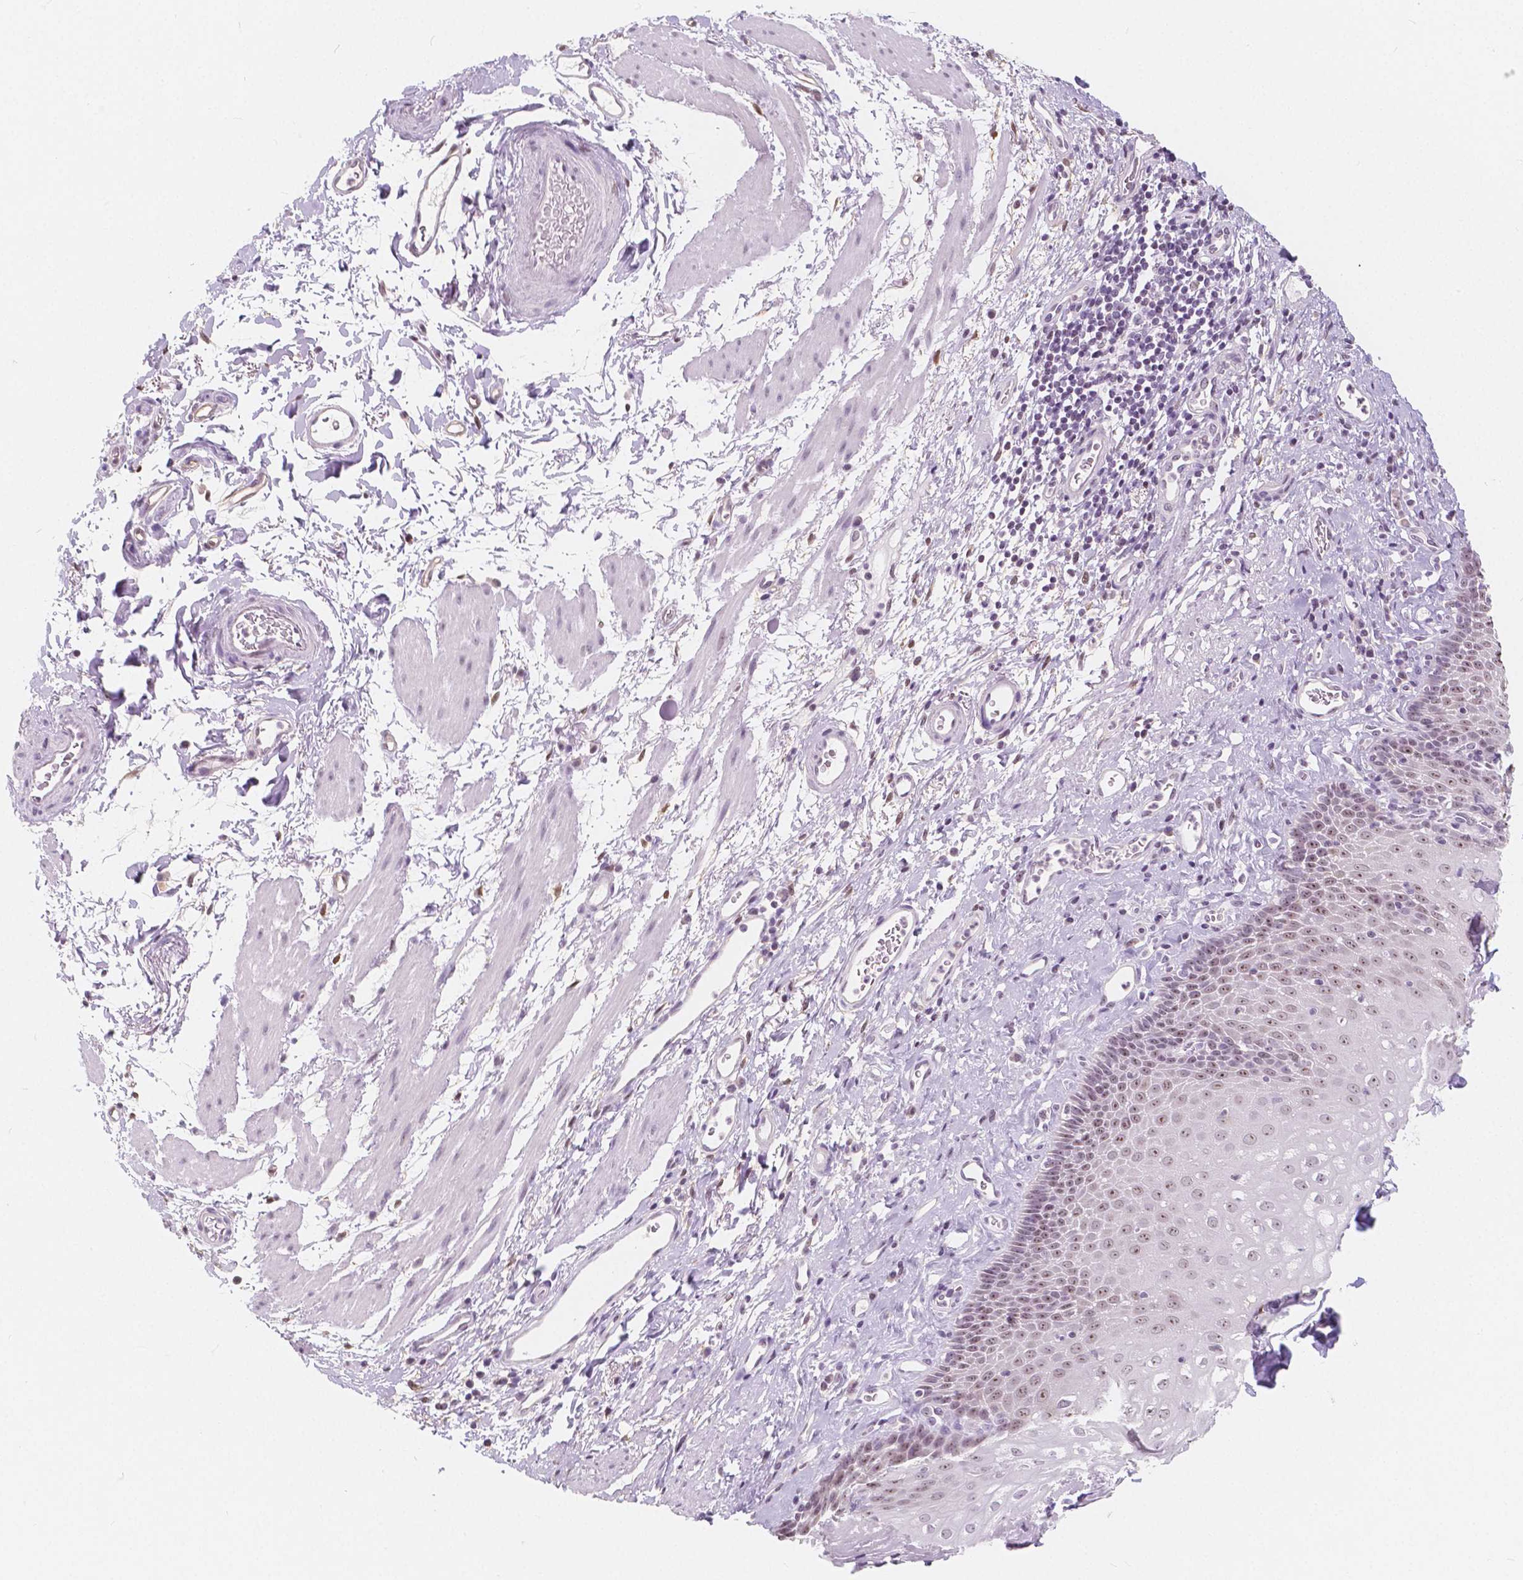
{"staining": {"intensity": "moderate", "quantity": "25%-75%", "location": "nuclear"}, "tissue": "esophagus", "cell_type": "Squamous epithelial cells", "image_type": "normal", "snomed": [{"axis": "morphology", "description": "Normal tissue, NOS"}, {"axis": "topography", "description": "Esophagus"}], "caption": "Squamous epithelial cells exhibit moderate nuclear staining in about 25%-75% of cells in normal esophagus.", "gene": "NOLC1", "patient": {"sex": "female", "age": 68}}